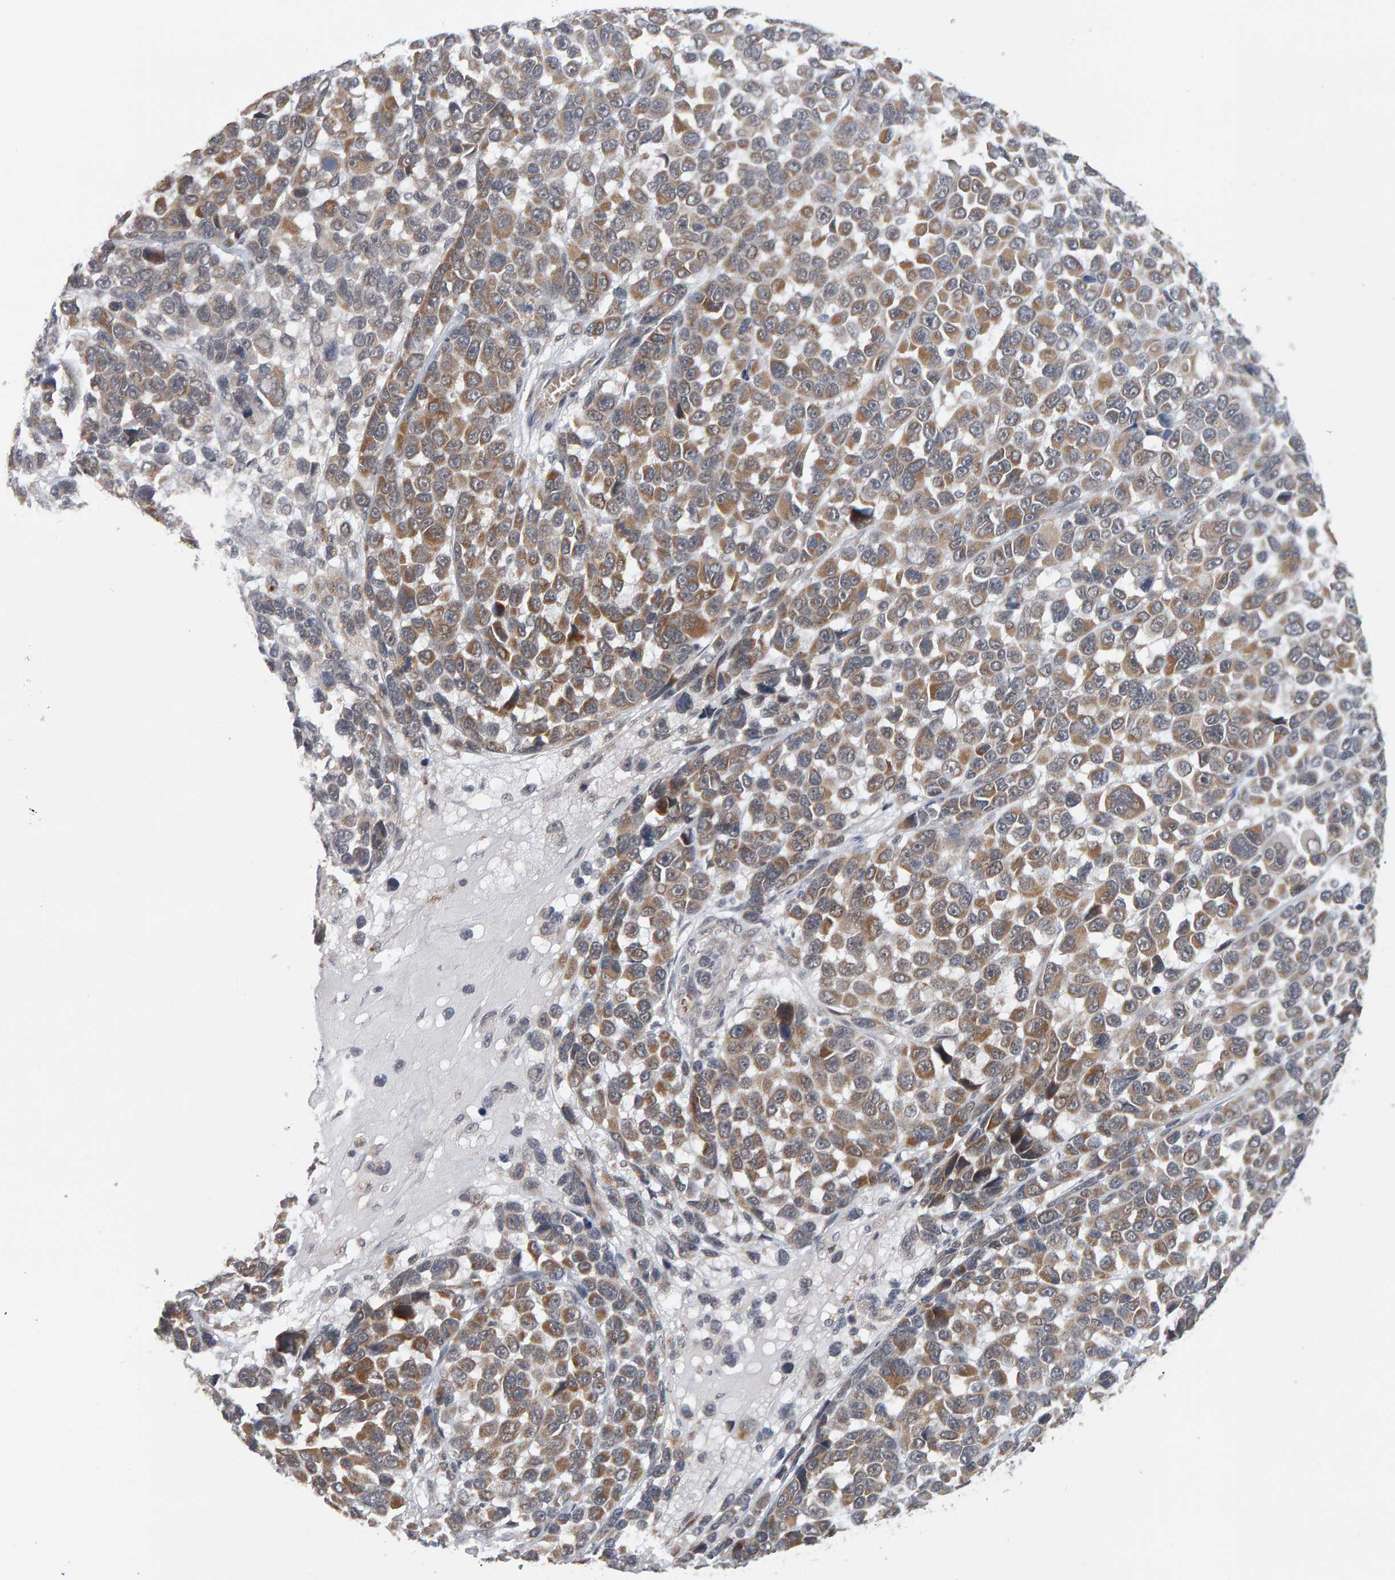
{"staining": {"intensity": "moderate", "quantity": ">75%", "location": "cytoplasmic/membranous"}, "tissue": "melanoma", "cell_type": "Tumor cells", "image_type": "cancer", "snomed": [{"axis": "morphology", "description": "Malignant melanoma, NOS"}, {"axis": "topography", "description": "Skin"}], "caption": "IHC photomicrograph of human melanoma stained for a protein (brown), which reveals medium levels of moderate cytoplasmic/membranous expression in about >75% of tumor cells.", "gene": "DAP3", "patient": {"sex": "male", "age": 53}}